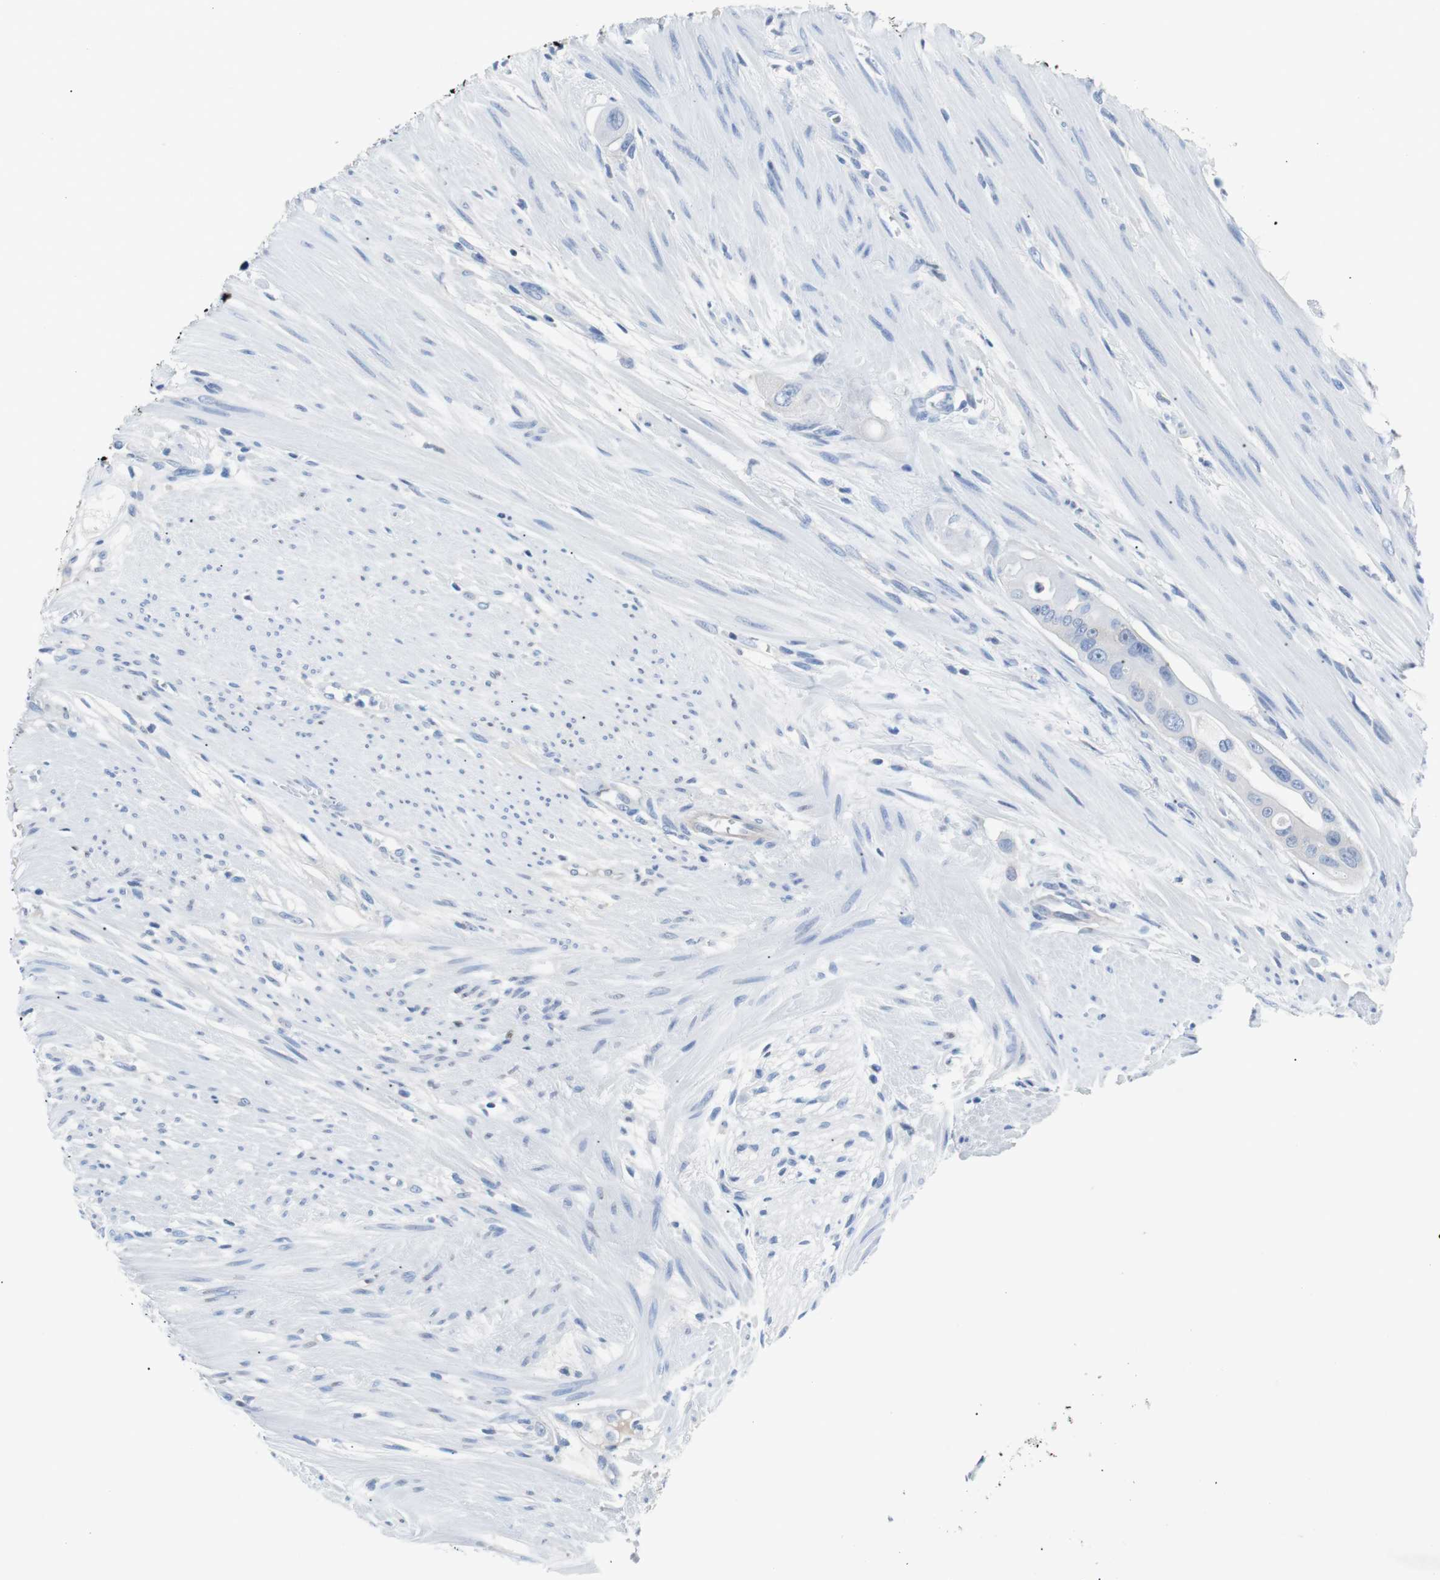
{"staining": {"intensity": "weak", "quantity": "25%-75%", "location": "cytoplasmic/membranous"}, "tissue": "colorectal cancer", "cell_type": "Tumor cells", "image_type": "cancer", "snomed": [{"axis": "morphology", "description": "Adenocarcinoma, NOS"}, {"axis": "topography", "description": "Colon"}], "caption": "Weak cytoplasmic/membranous positivity for a protein is identified in about 25%-75% of tumor cells of adenocarcinoma (colorectal) using IHC.", "gene": "EEF2K", "patient": {"sex": "female", "age": 57}}